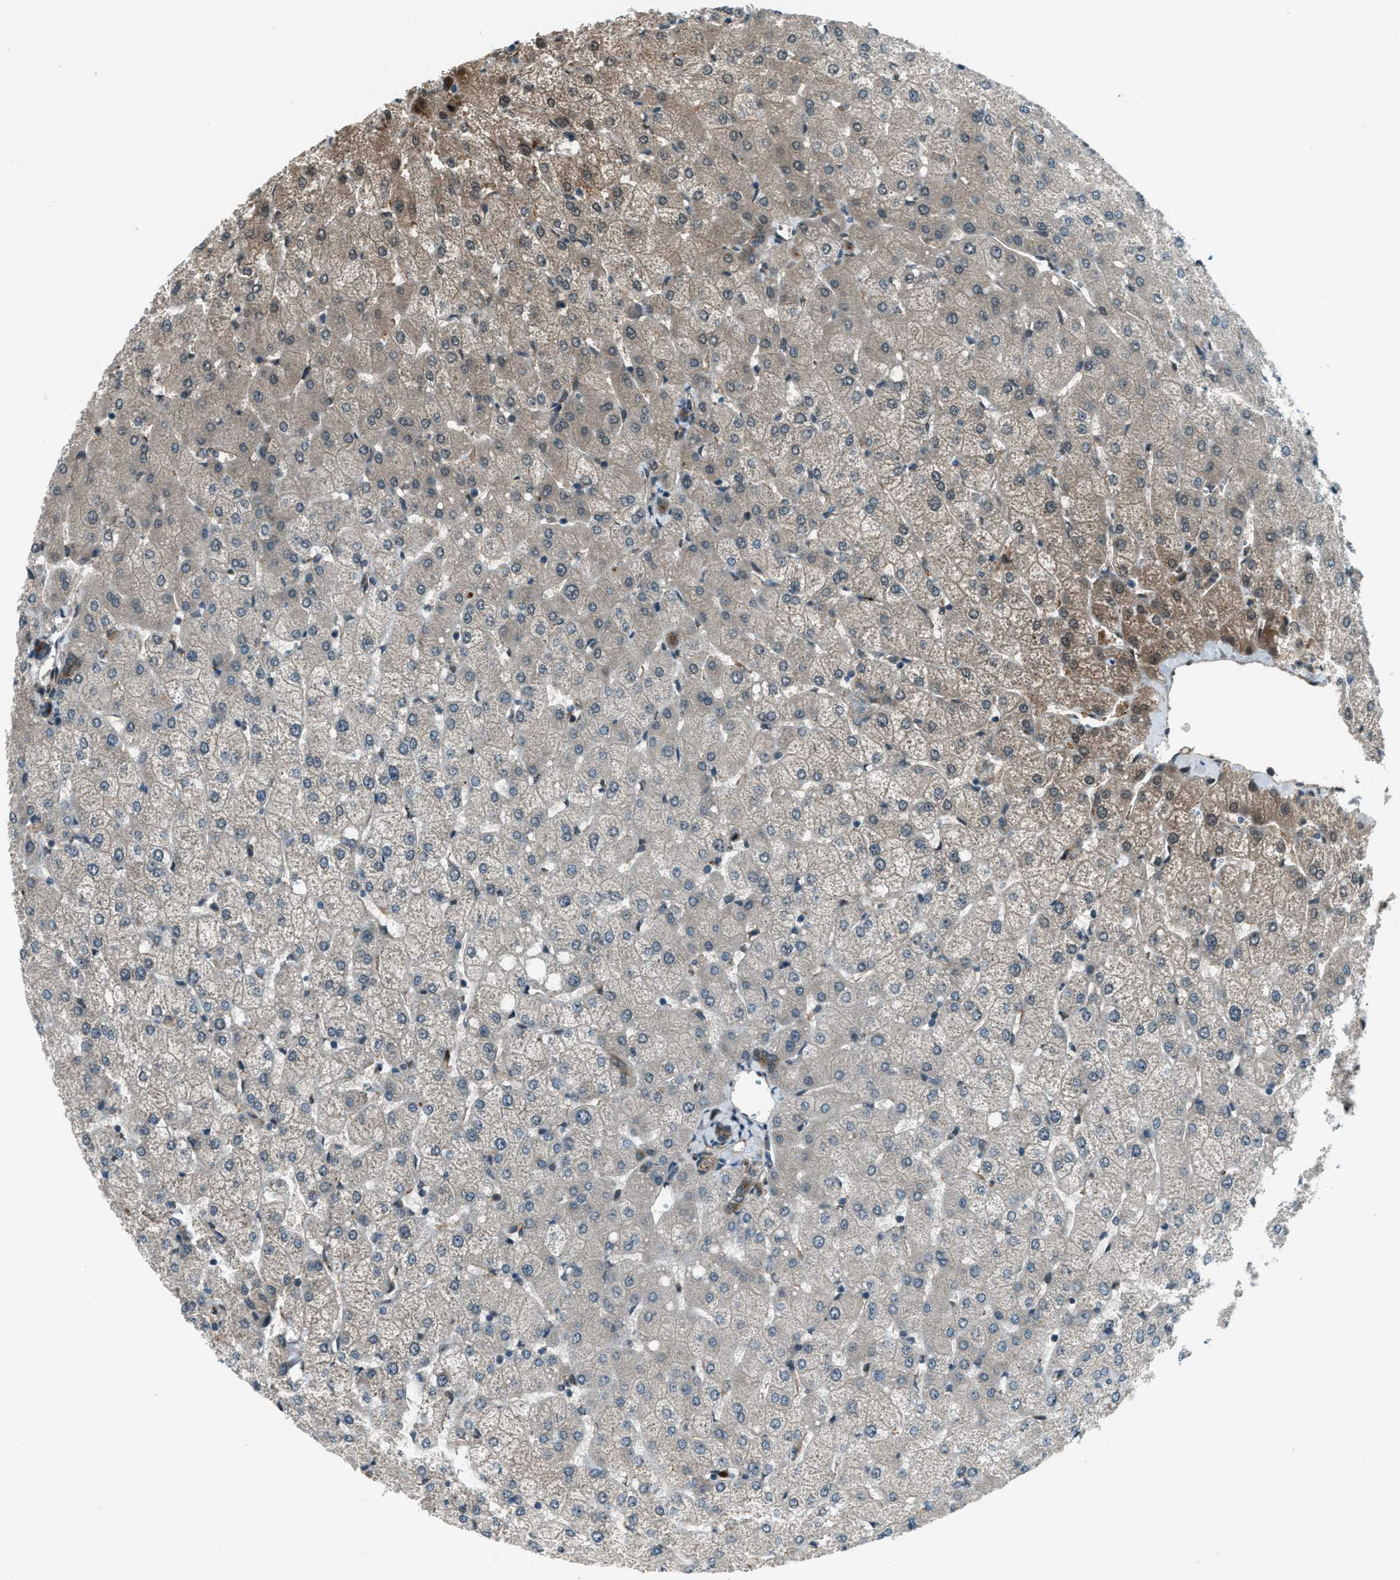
{"staining": {"intensity": "moderate", "quantity": "25%-75%", "location": "cytoplasmic/membranous"}, "tissue": "liver", "cell_type": "Cholangiocytes", "image_type": "normal", "snomed": [{"axis": "morphology", "description": "Normal tissue, NOS"}, {"axis": "topography", "description": "Liver"}], "caption": "Unremarkable liver was stained to show a protein in brown. There is medium levels of moderate cytoplasmic/membranous expression in approximately 25%-75% of cholangiocytes.", "gene": "SVIL", "patient": {"sex": "female", "age": 54}}